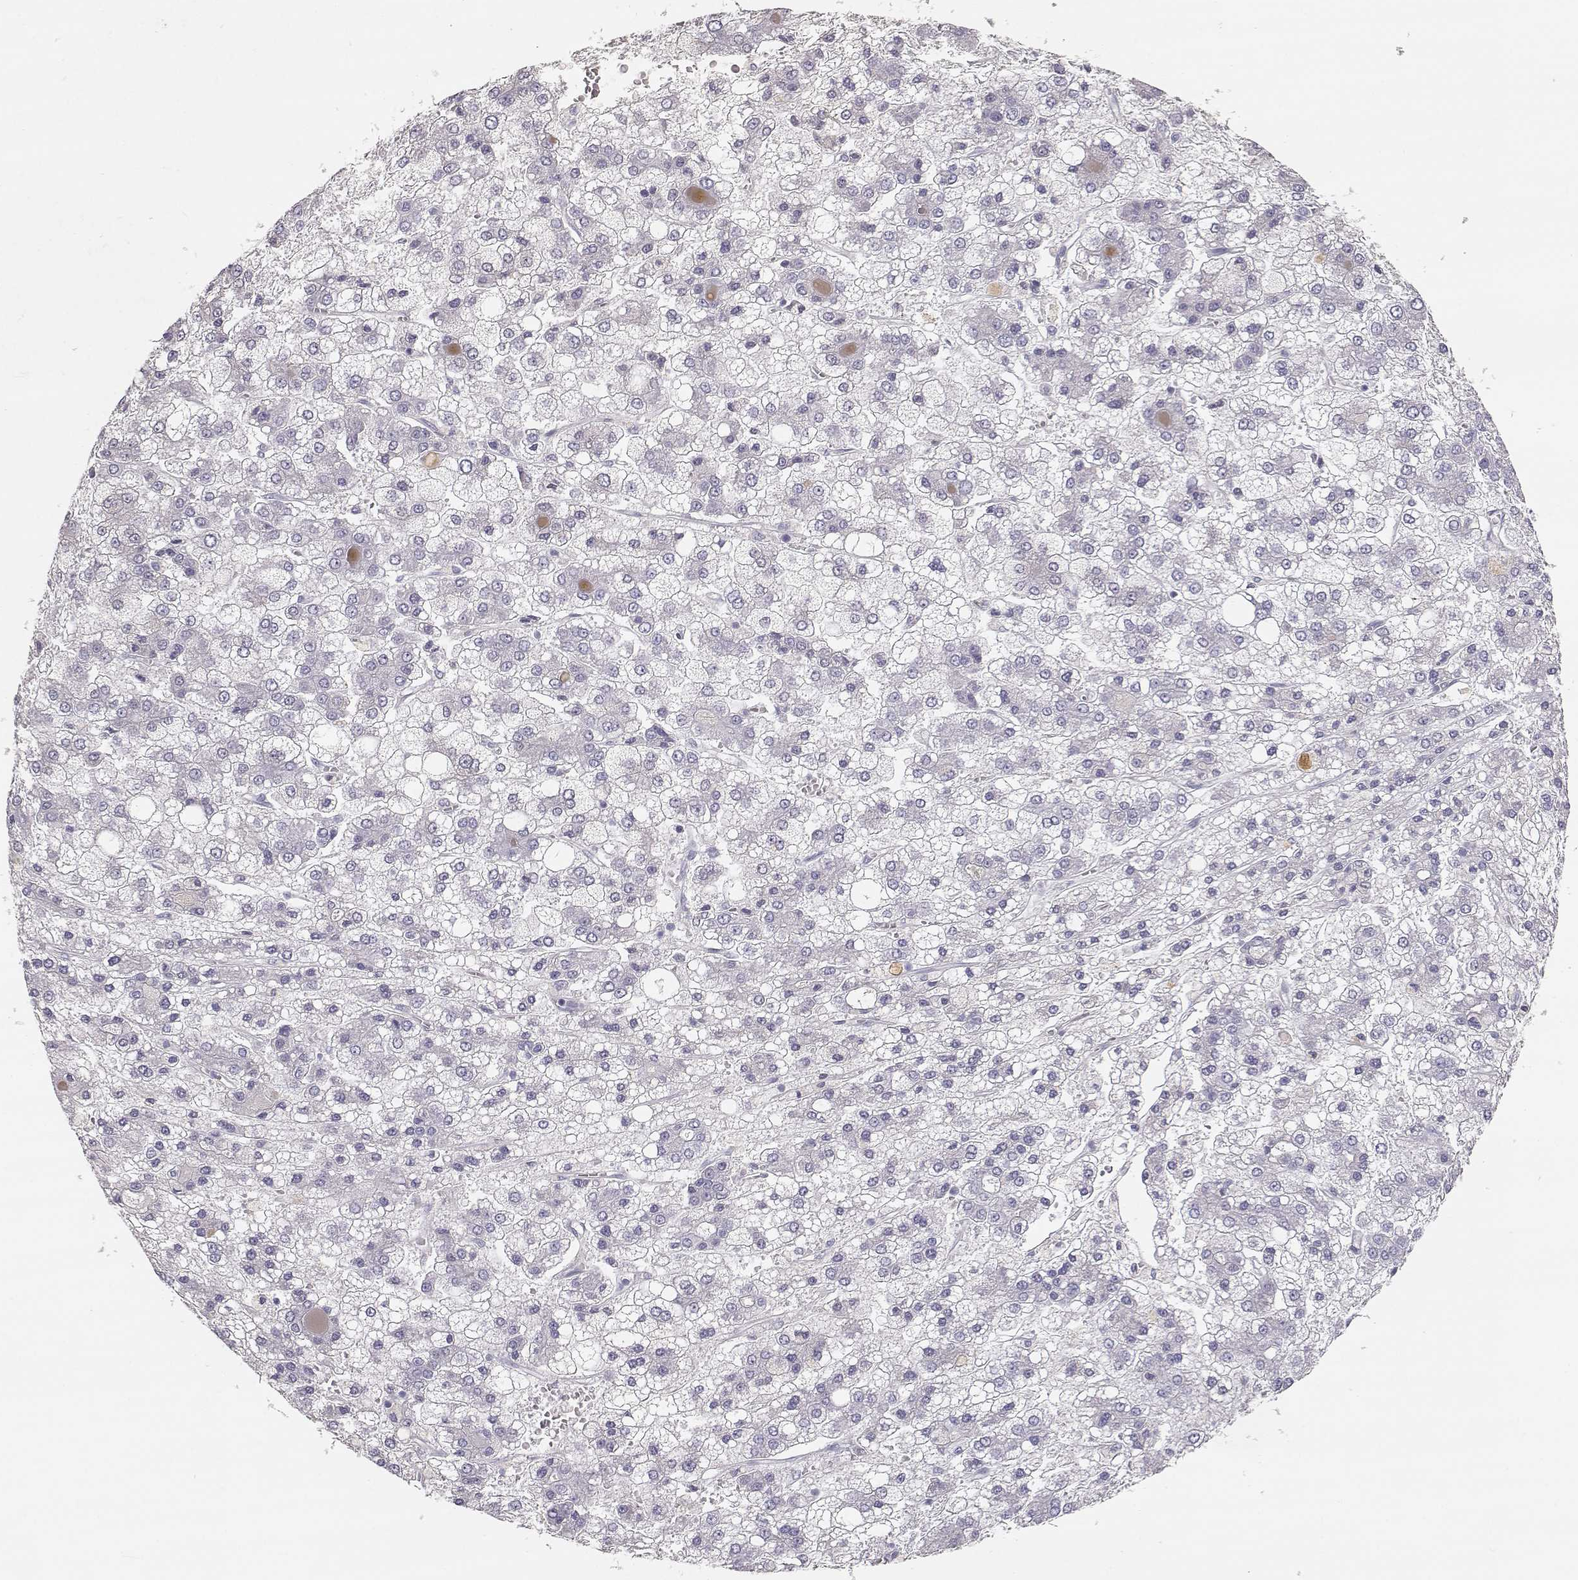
{"staining": {"intensity": "negative", "quantity": "none", "location": "none"}, "tissue": "liver cancer", "cell_type": "Tumor cells", "image_type": "cancer", "snomed": [{"axis": "morphology", "description": "Carcinoma, Hepatocellular, NOS"}, {"axis": "topography", "description": "Liver"}], "caption": "Photomicrograph shows no significant protein expression in tumor cells of hepatocellular carcinoma (liver).", "gene": "SLCO6A1", "patient": {"sex": "male", "age": 73}}